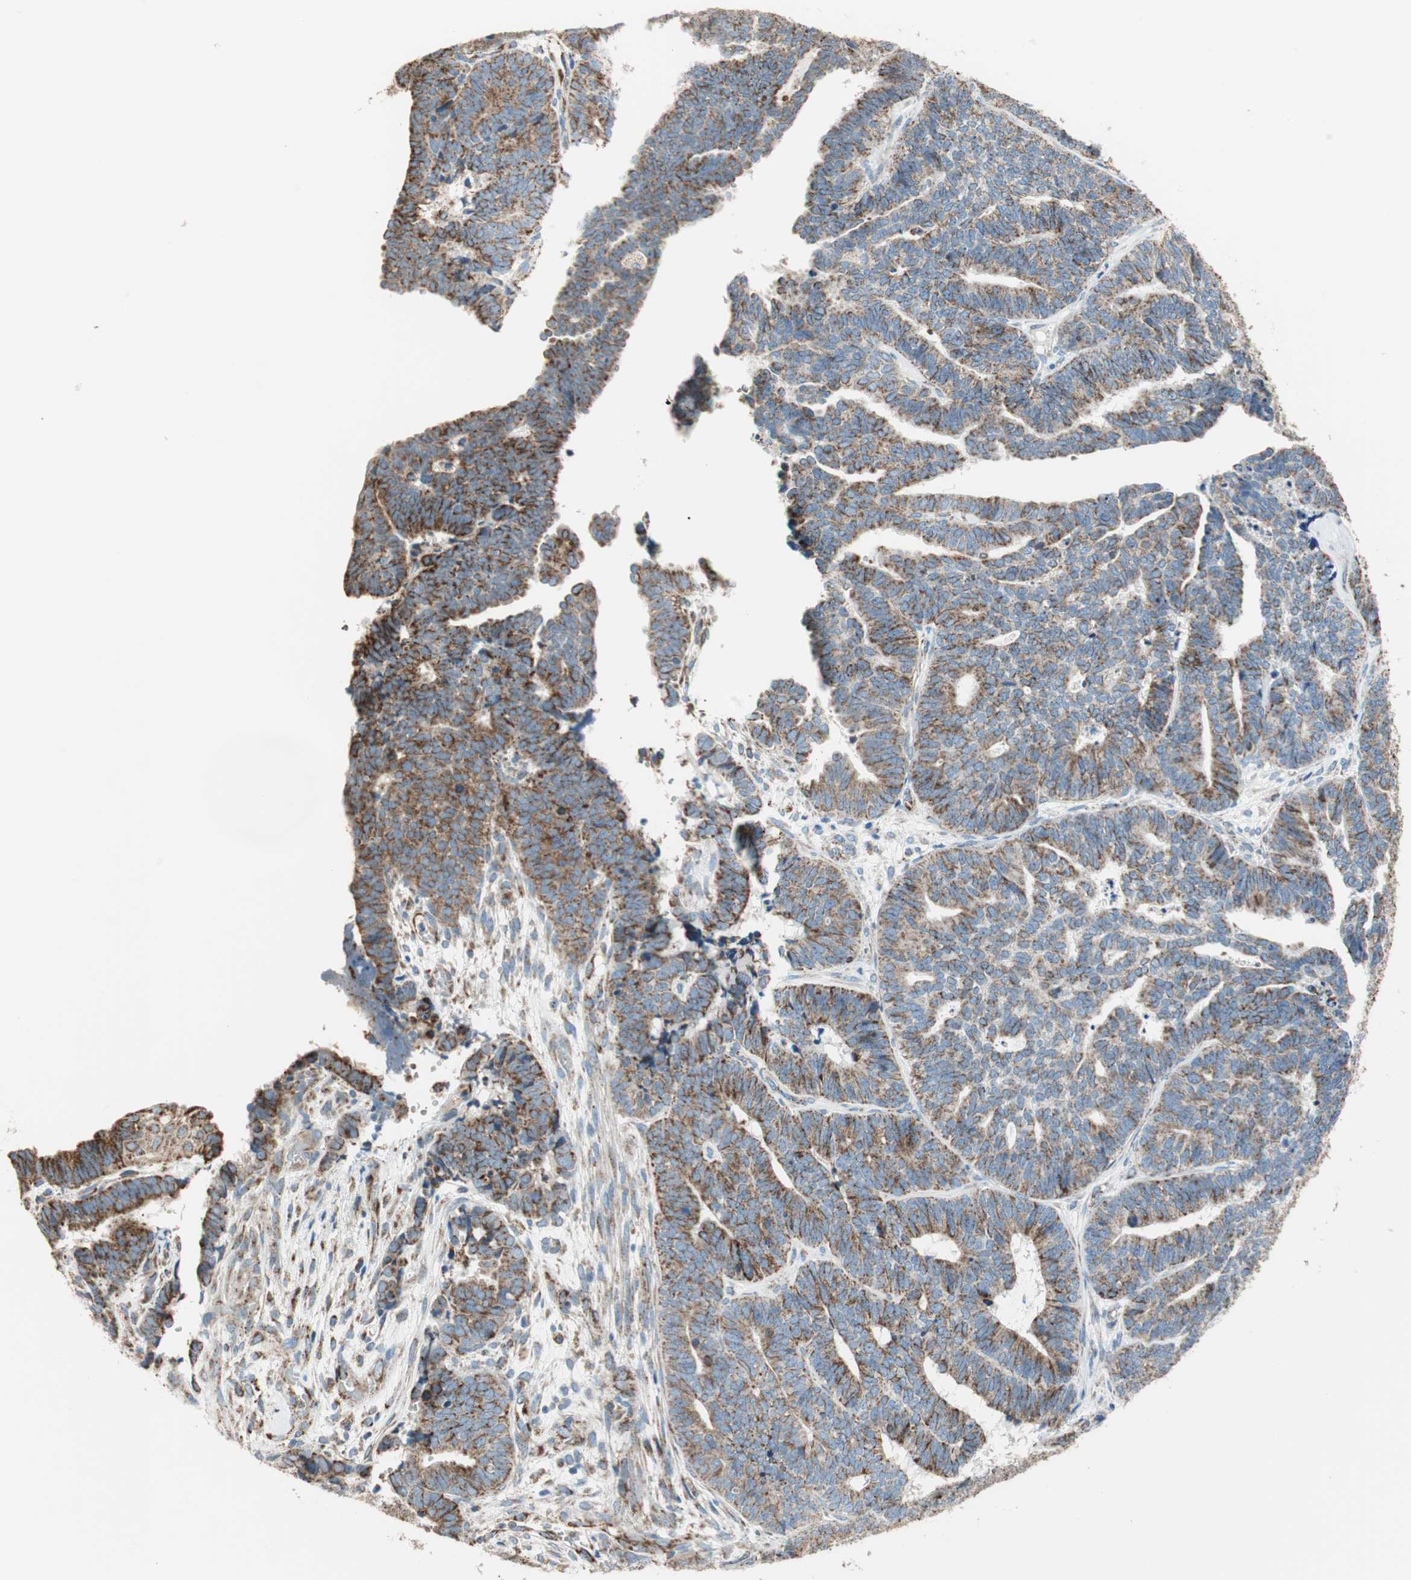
{"staining": {"intensity": "moderate", "quantity": ">75%", "location": "cytoplasmic/membranous"}, "tissue": "endometrial cancer", "cell_type": "Tumor cells", "image_type": "cancer", "snomed": [{"axis": "morphology", "description": "Adenocarcinoma, NOS"}, {"axis": "topography", "description": "Endometrium"}], "caption": "Immunohistochemistry (IHC) micrograph of neoplastic tissue: endometrial adenocarcinoma stained using IHC displays medium levels of moderate protein expression localized specifically in the cytoplasmic/membranous of tumor cells, appearing as a cytoplasmic/membranous brown color.", "gene": "TST", "patient": {"sex": "female", "age": 70}}